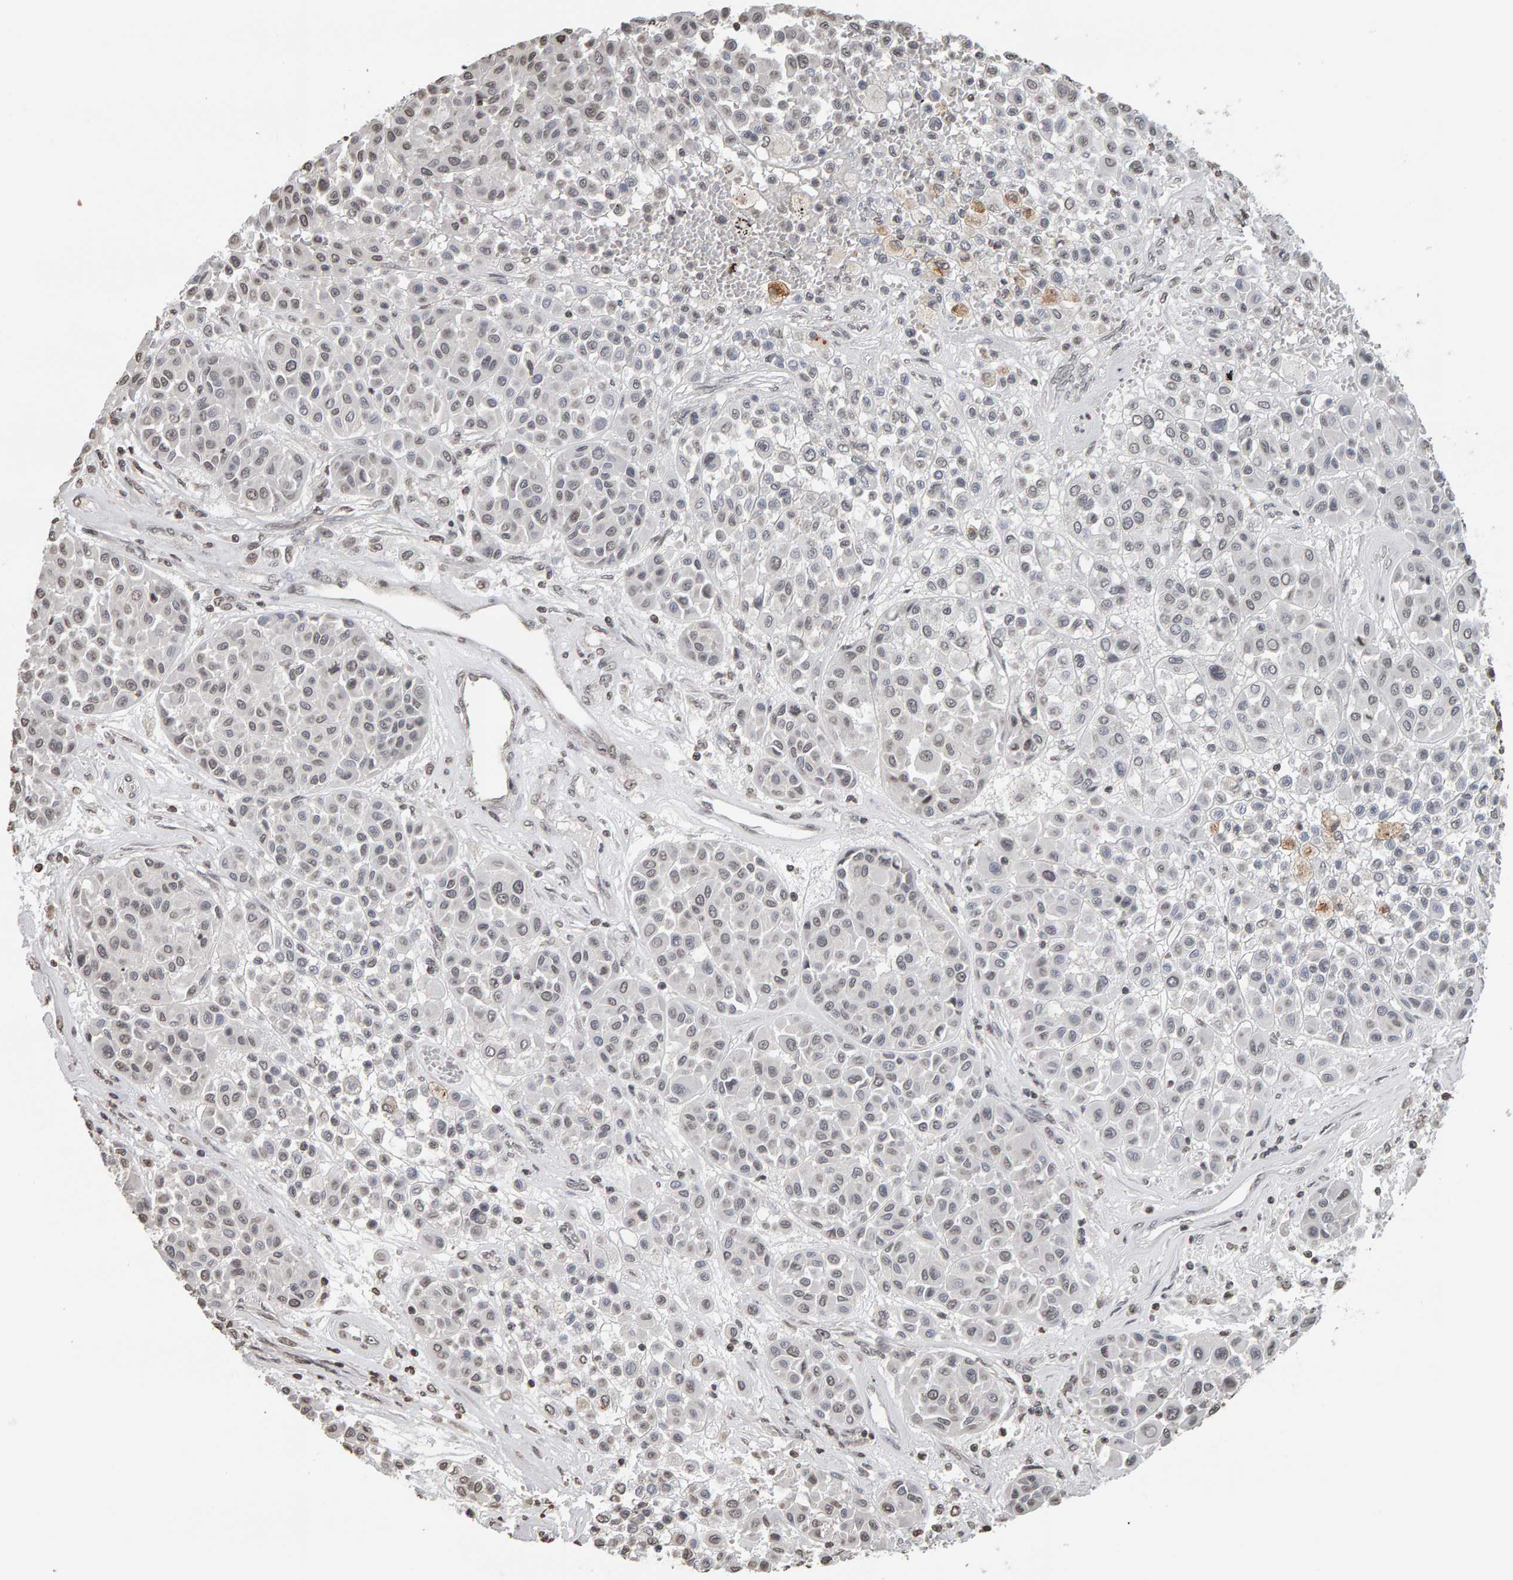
{"staining": {"intensity": "weak", "quantity": "<25%", "location": "nuclear"}, "tissue": "melanoma", "cell_type": "Tumor cells", "image_type": "cancer", "snomed": [{"axis": "morphology", "description": "Malignant melanoma, Metastatic site"}, {"axis": "topography", "description": "Soft tissue"}], "caption": "Image shows no significant protein expression in tumor cells of malignant melanoma (metastatic site).", "gene": "AFF4", "patient": {"sex": "male", "age": 41}}